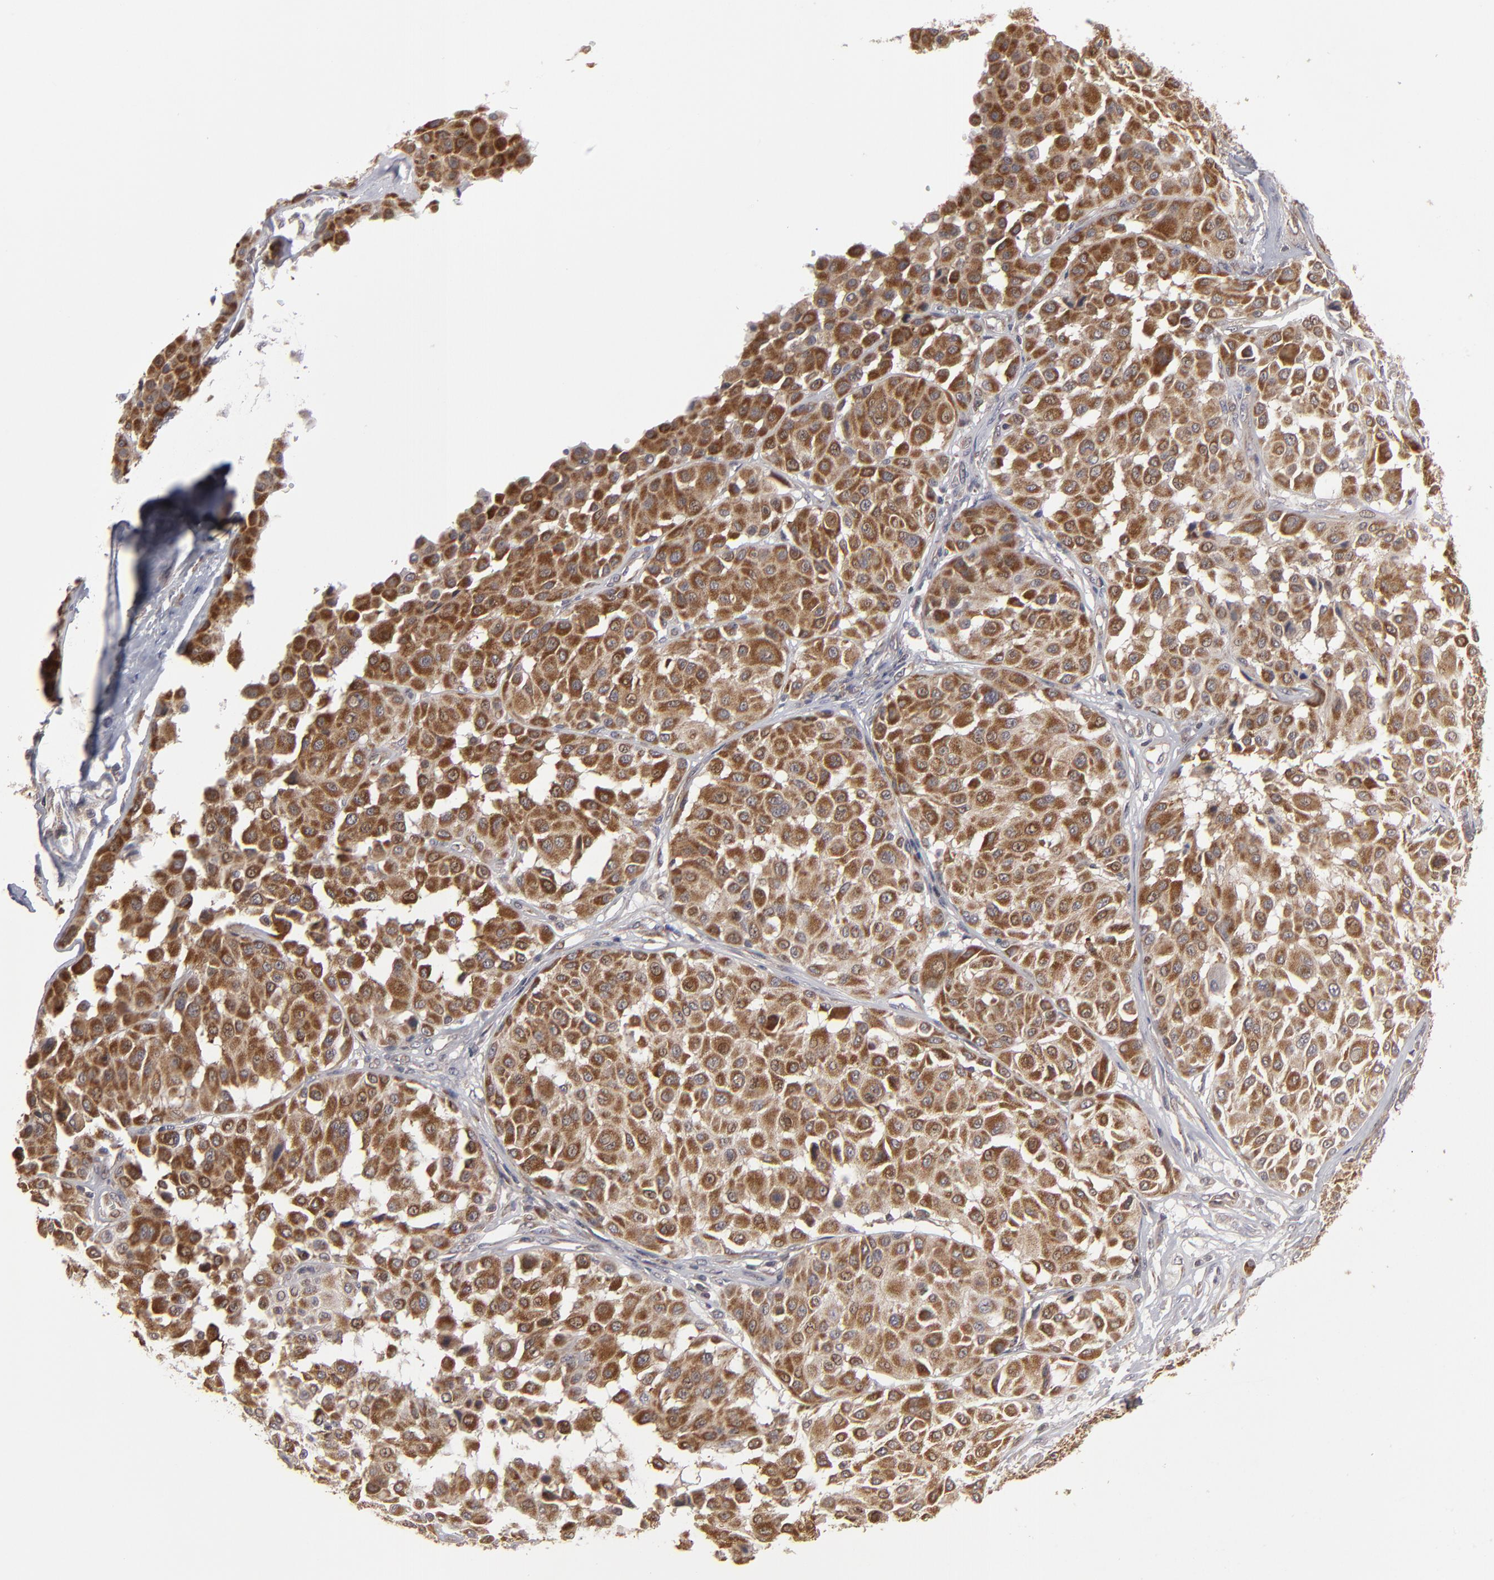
{"staining": {"intensity": "strong", "quantity": ">75%", "location": "cytoplasmic/membranous"}, "tissue": "melanoma", "cell_type": "Tumor cells", "image_type": "cancer", "snomed": [{"axis": "morphology", "description": "Malignant melanoma, Metastatic site"}, {"axis": "topography", "description": "Soft tissue"}], "caption": "A high amount of strong cytoplasmic/membranous staining is seen in approximately >75% of tumor cells in malignant melanoma (metastatic site) tissue.", "gene": "GLCCI1", "patient": {"sex": "male", "age": 41}}